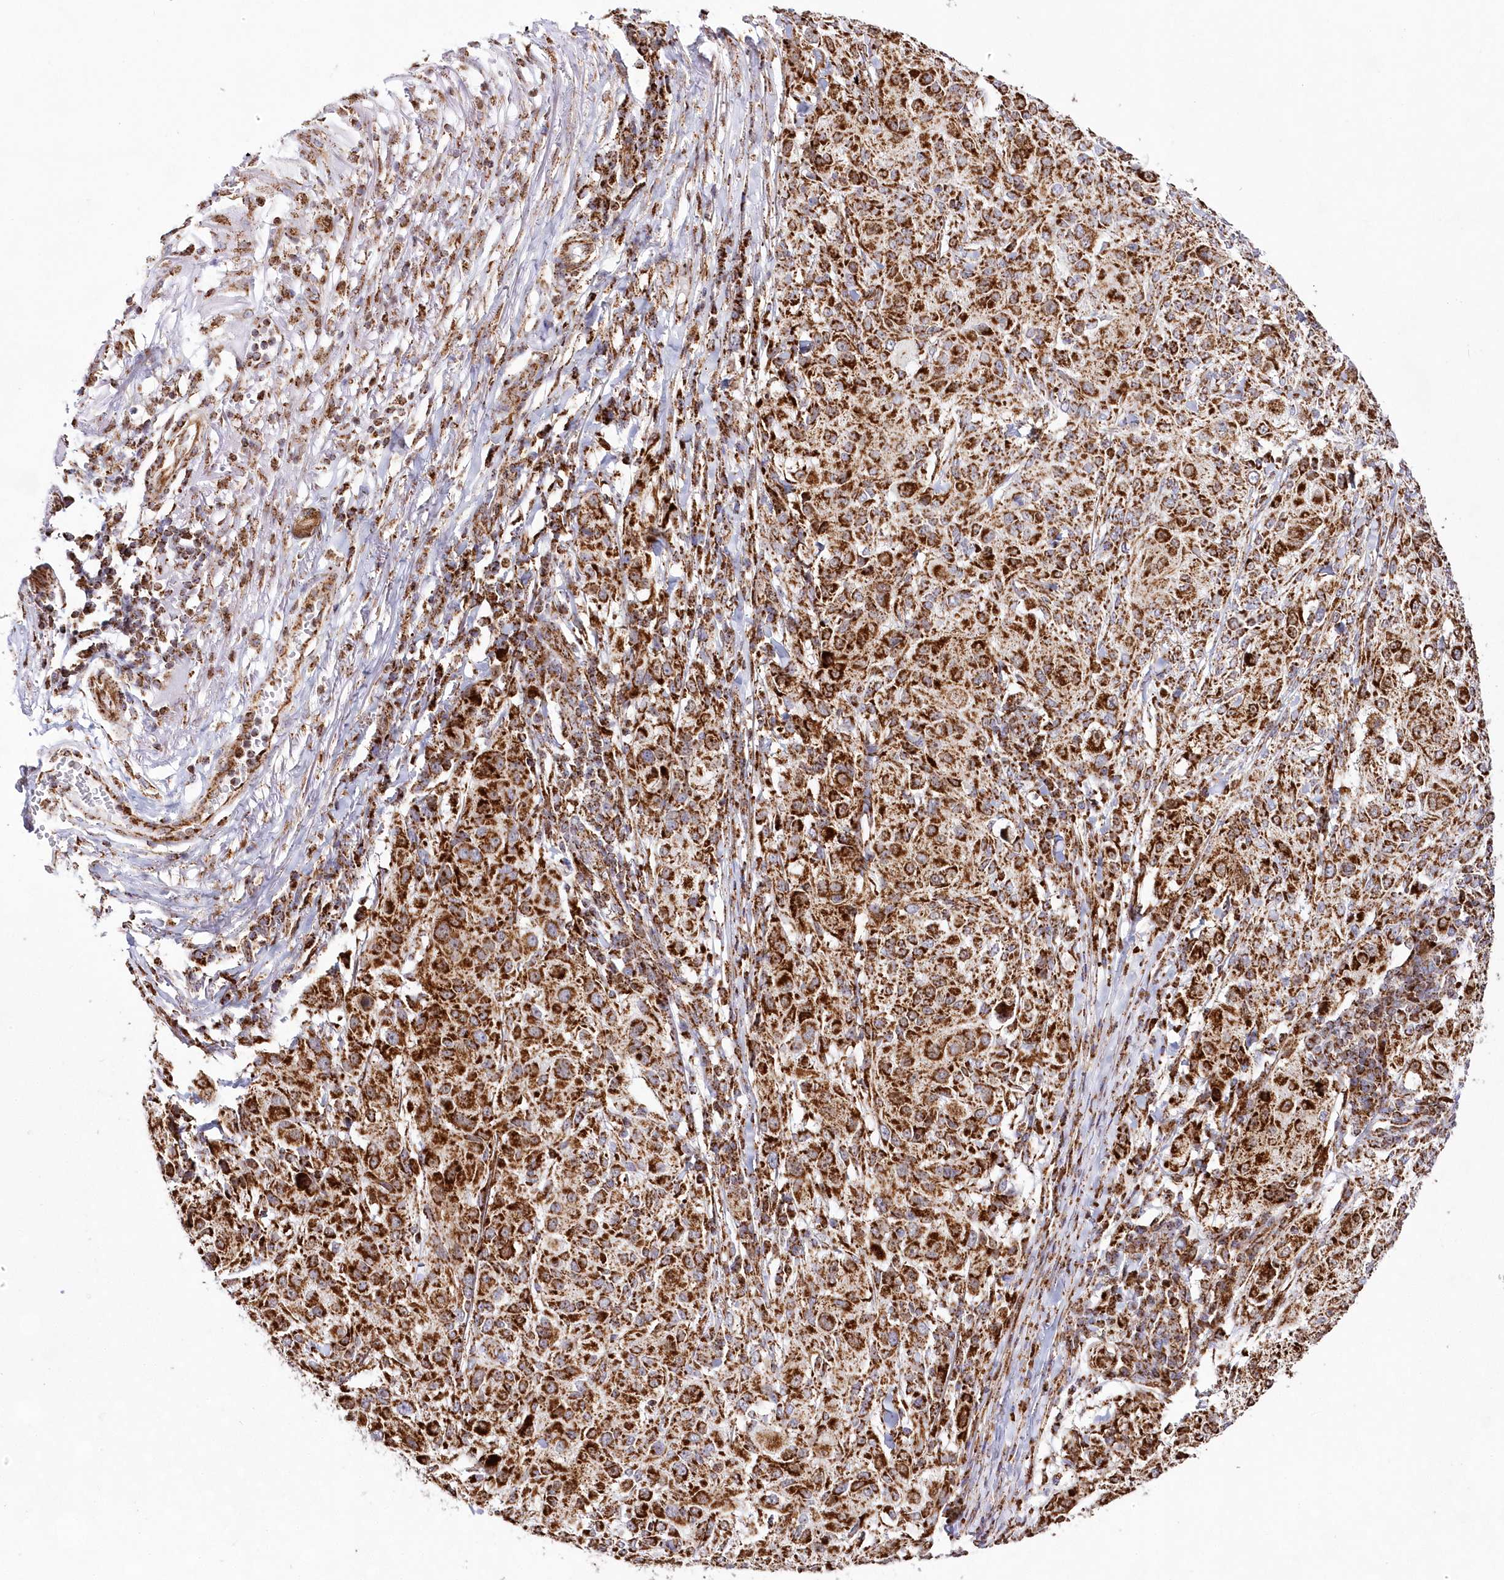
{"staining": {"intensity": "moderate", "quantity": ">75%", "location": "cytoplasmic/membranous"}, "tissue": "melanoma", "cell_type": "Tumor cells", "image_type": "cancer", "snomed": [{"axis": "morphology", "description": "Necrosis, NOS"}, {"axis": "morphology", "description": "Malignant melanoma, NOS"}, {"axis": "topography", "description": "Skin"}], "caption": "Protein staining displays moderate cytoplasmic/membranous positivity in approximately >75% of tumor cells in melanoma. The protein is shown in brown color, while the nuclei are stained blue.", "gene": "HADHB", "patient": {"sex": "female", "age": 87}}